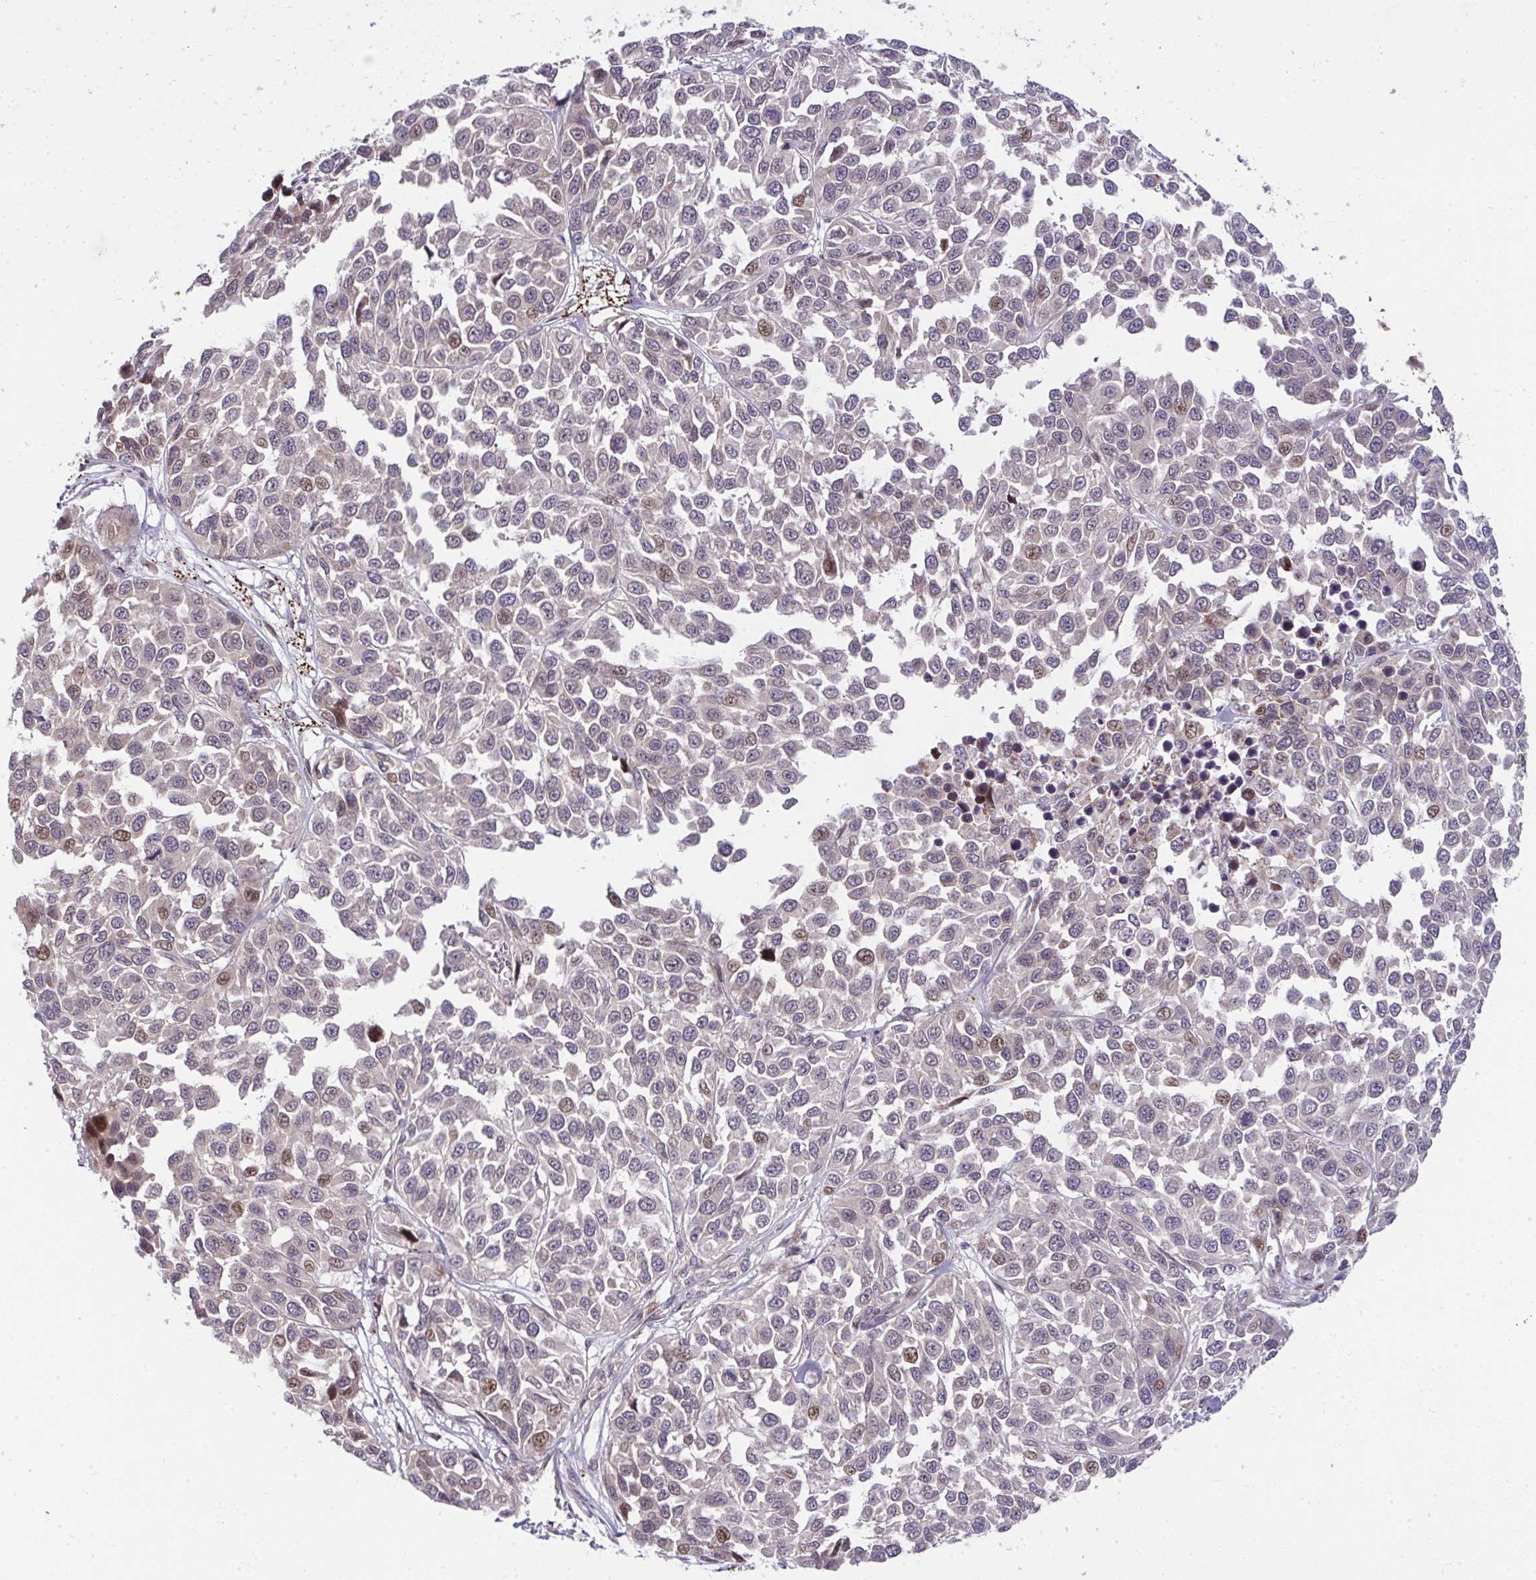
{"staining": {"intensity": "moderate", "quantity": "<25%", "location": "nuclear"}, "tissue": "melanoma", "cell_type": "Tumor cells", "image_type": "cancer", "snomed": [{"axis": "morphology", "description": "Malignant melanoma, NOS"}, {"axis": "topography", "description": "Skin"}], "caption": "Melanoma stained with IHC demonstrates moderate nuclear positivity in approximately <25% of tumor cells.", "gene": "RDH14", "patient": {"sex": "male", "age": 62}}